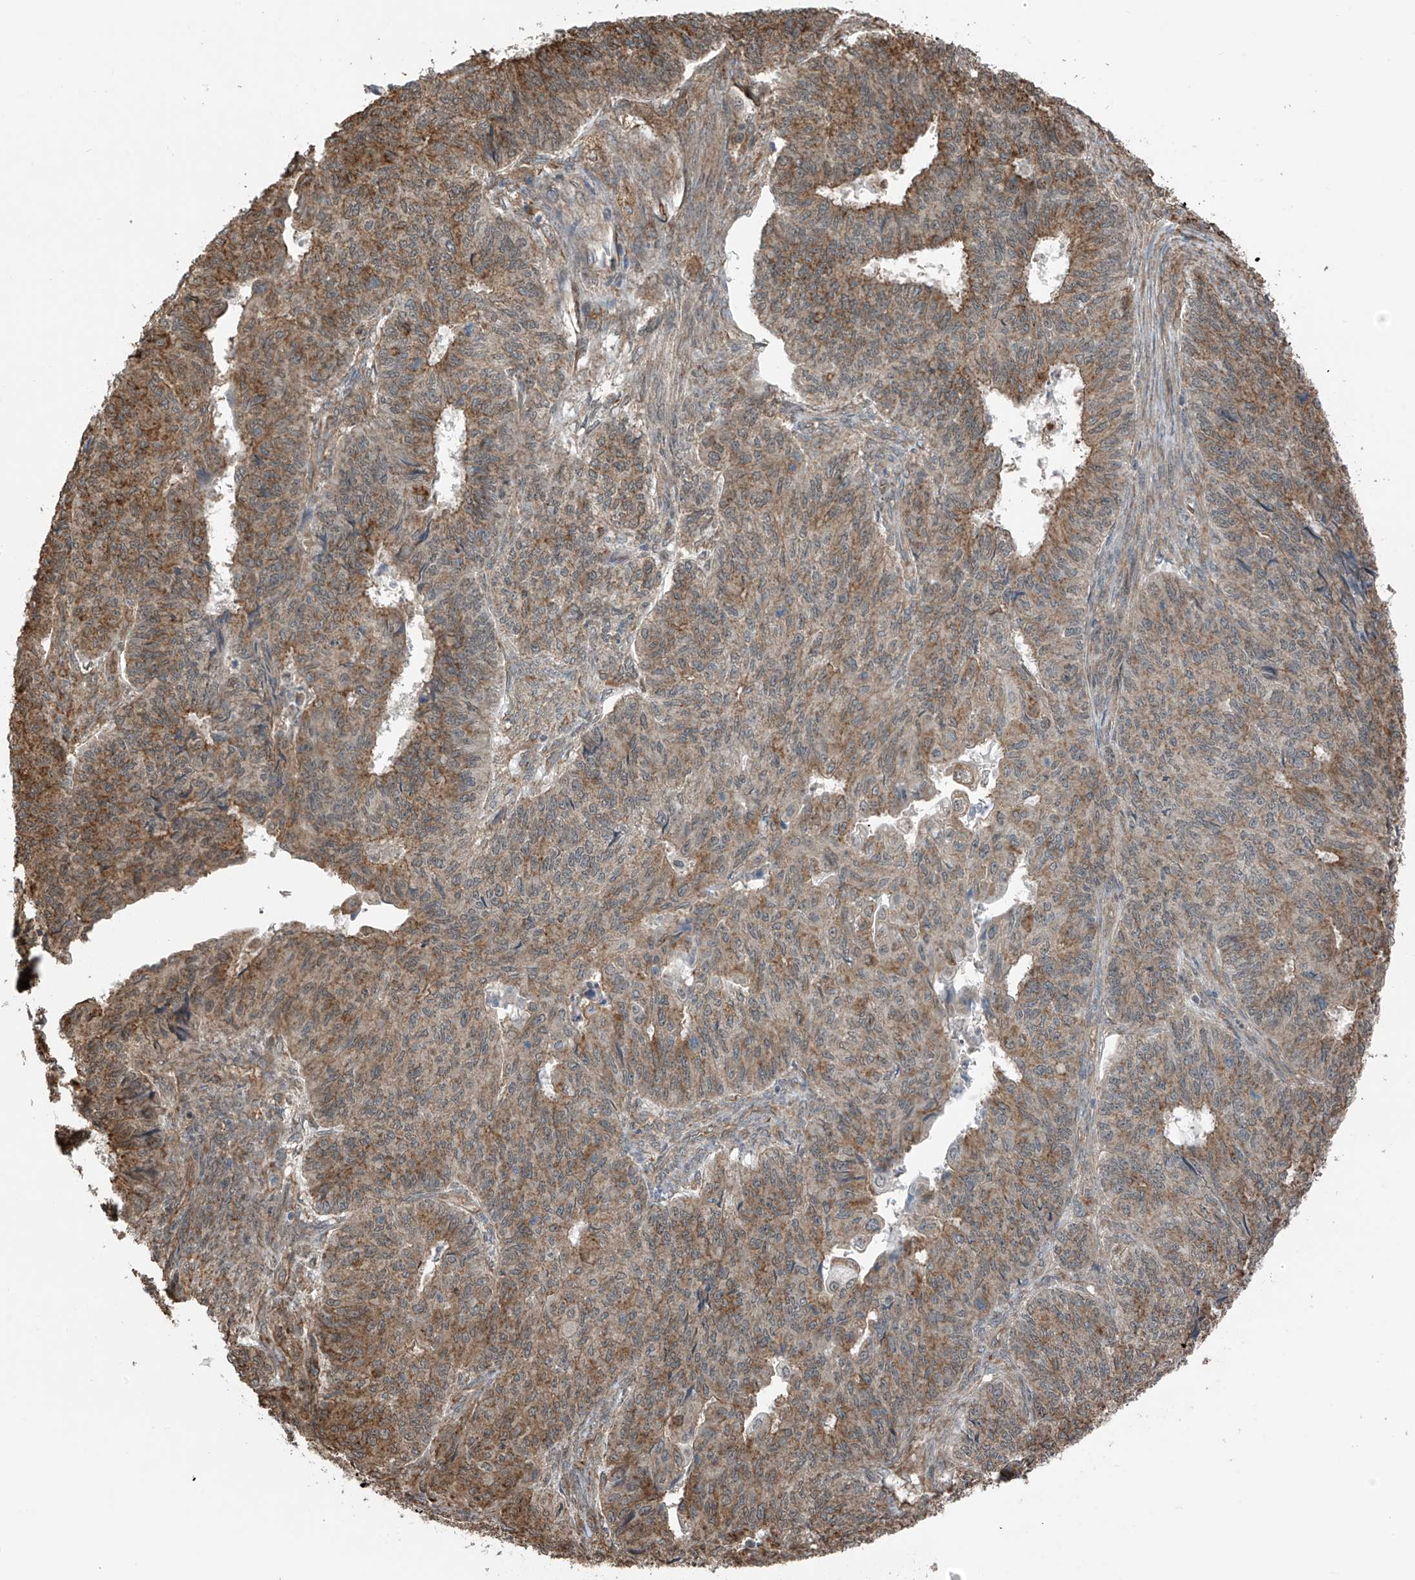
{"staining": {"intensity": "moderate", "quantity": ">75%", "location": "cytoplasmic/membranous"}, "tissue": "endometrial cancer", "cell_type": "Tumor cells", "image_type": "cancer", "snomed": [{"axis": "morphology", "description": "Adenocarcinoma, NOS"}, {"axis": "topography", "description": "Endometrium"}], "caption": "Adenocarcinoma (endometrial) stained with DAB immunohistochemistry (IHC) exhibits medium levels of moderate cytoplasmic/membranous expression in approximately >75% of tumor cells.", "gene": "ZNF189", "patient": {"sex": "female", "age": 32}}